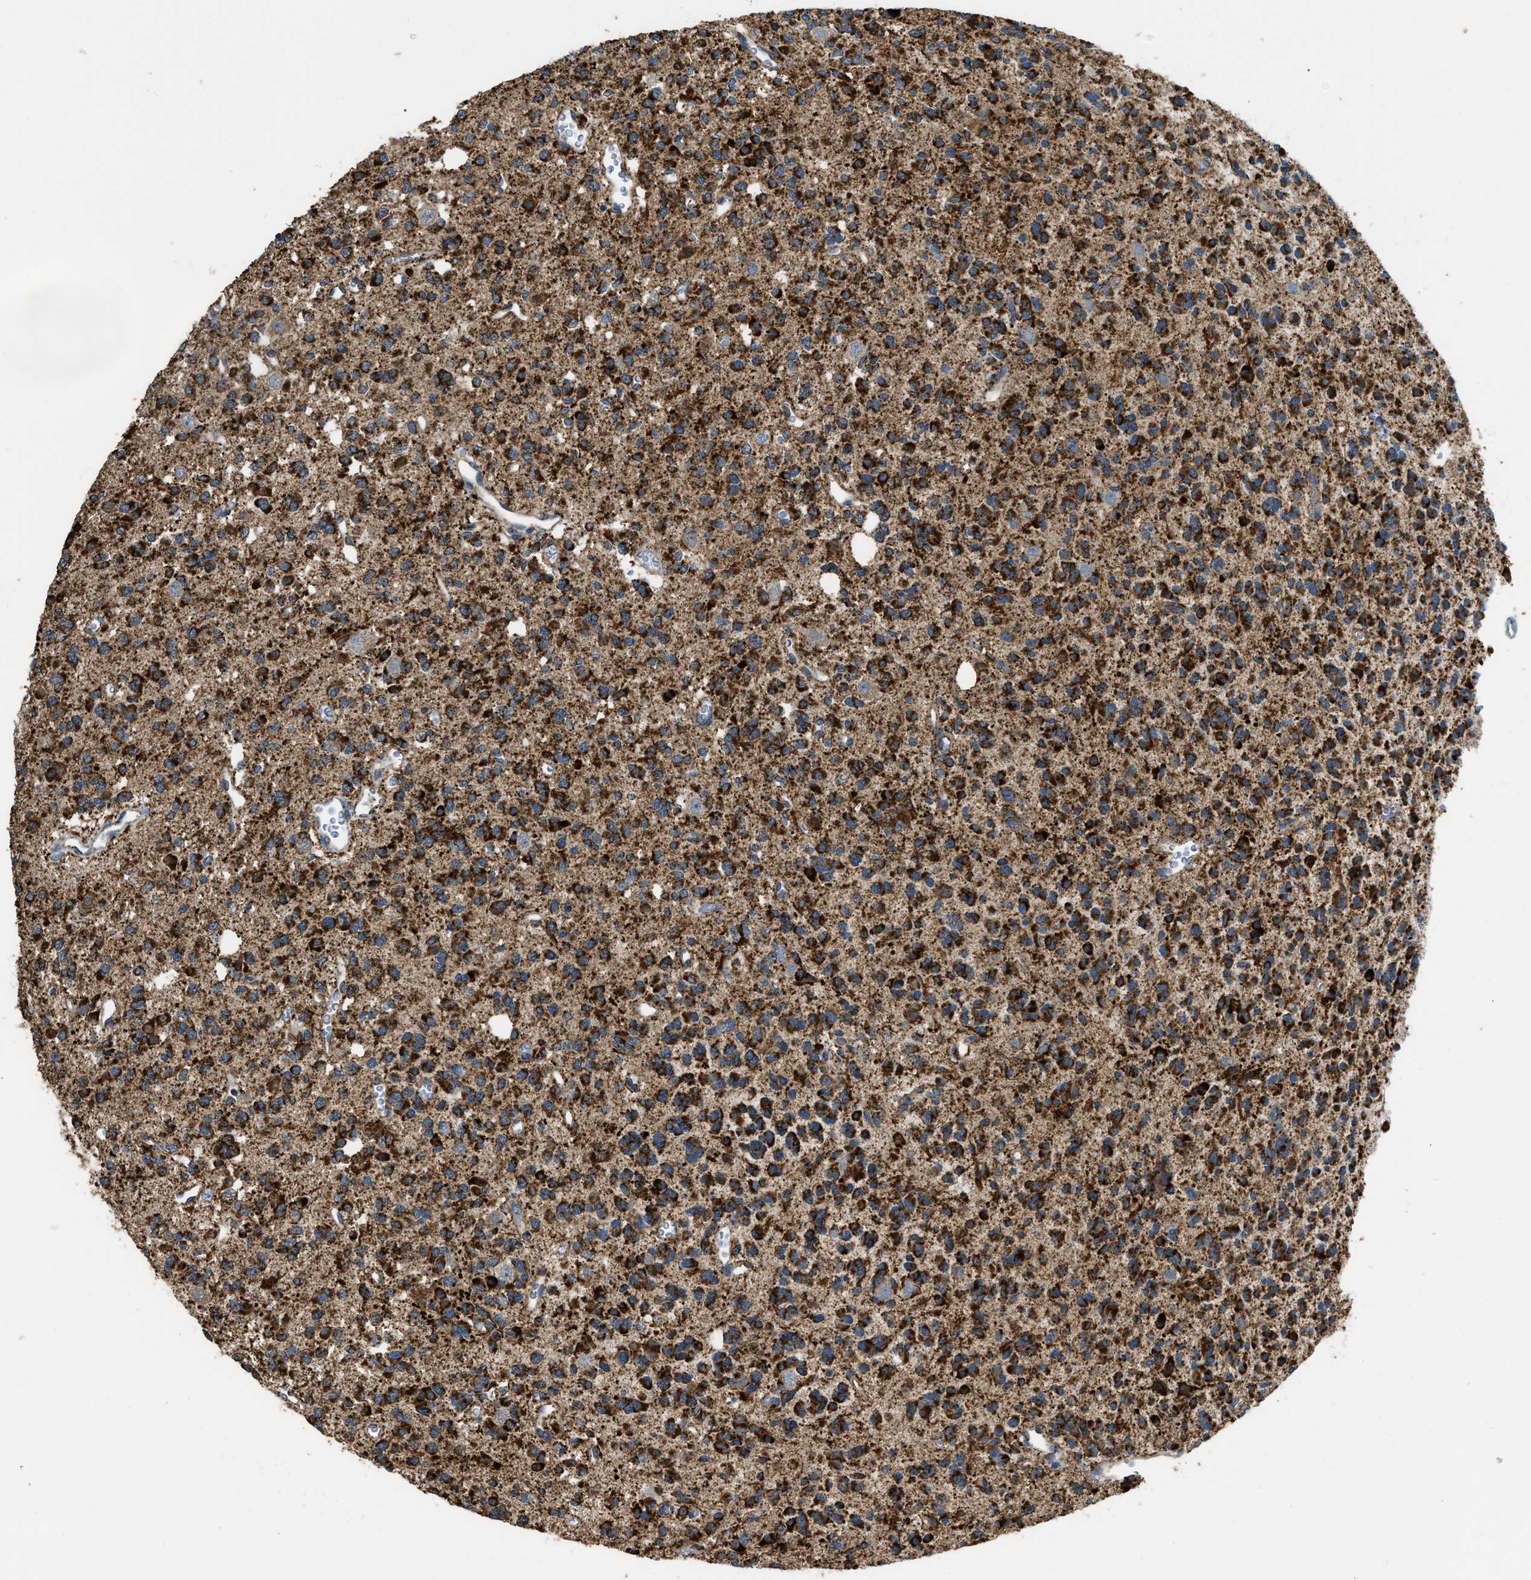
{"staining": {"intensity": "strong", "quantity": ">75%", "location": "cytoplasmic/membranous"}, "tissue": "glioma", "cell_type": "Tumor cells", "image_type": "cancer", "snomed": [{"axis": "morphology", "description": "Glioma, malignant, Low grade"}, {"axis": "topography", "description": "Brain"}], "caption": "Immunohistochemical staining of human malignant glioma (low-grade) displays high levels of strong cytoplasmic/membranous positivity in about >75% of tumor cells. (Brightfield microscopy of DAB IHC at high magnification).", "gene": "ETFB", "patient": {"sex": "male", "age": 38}}